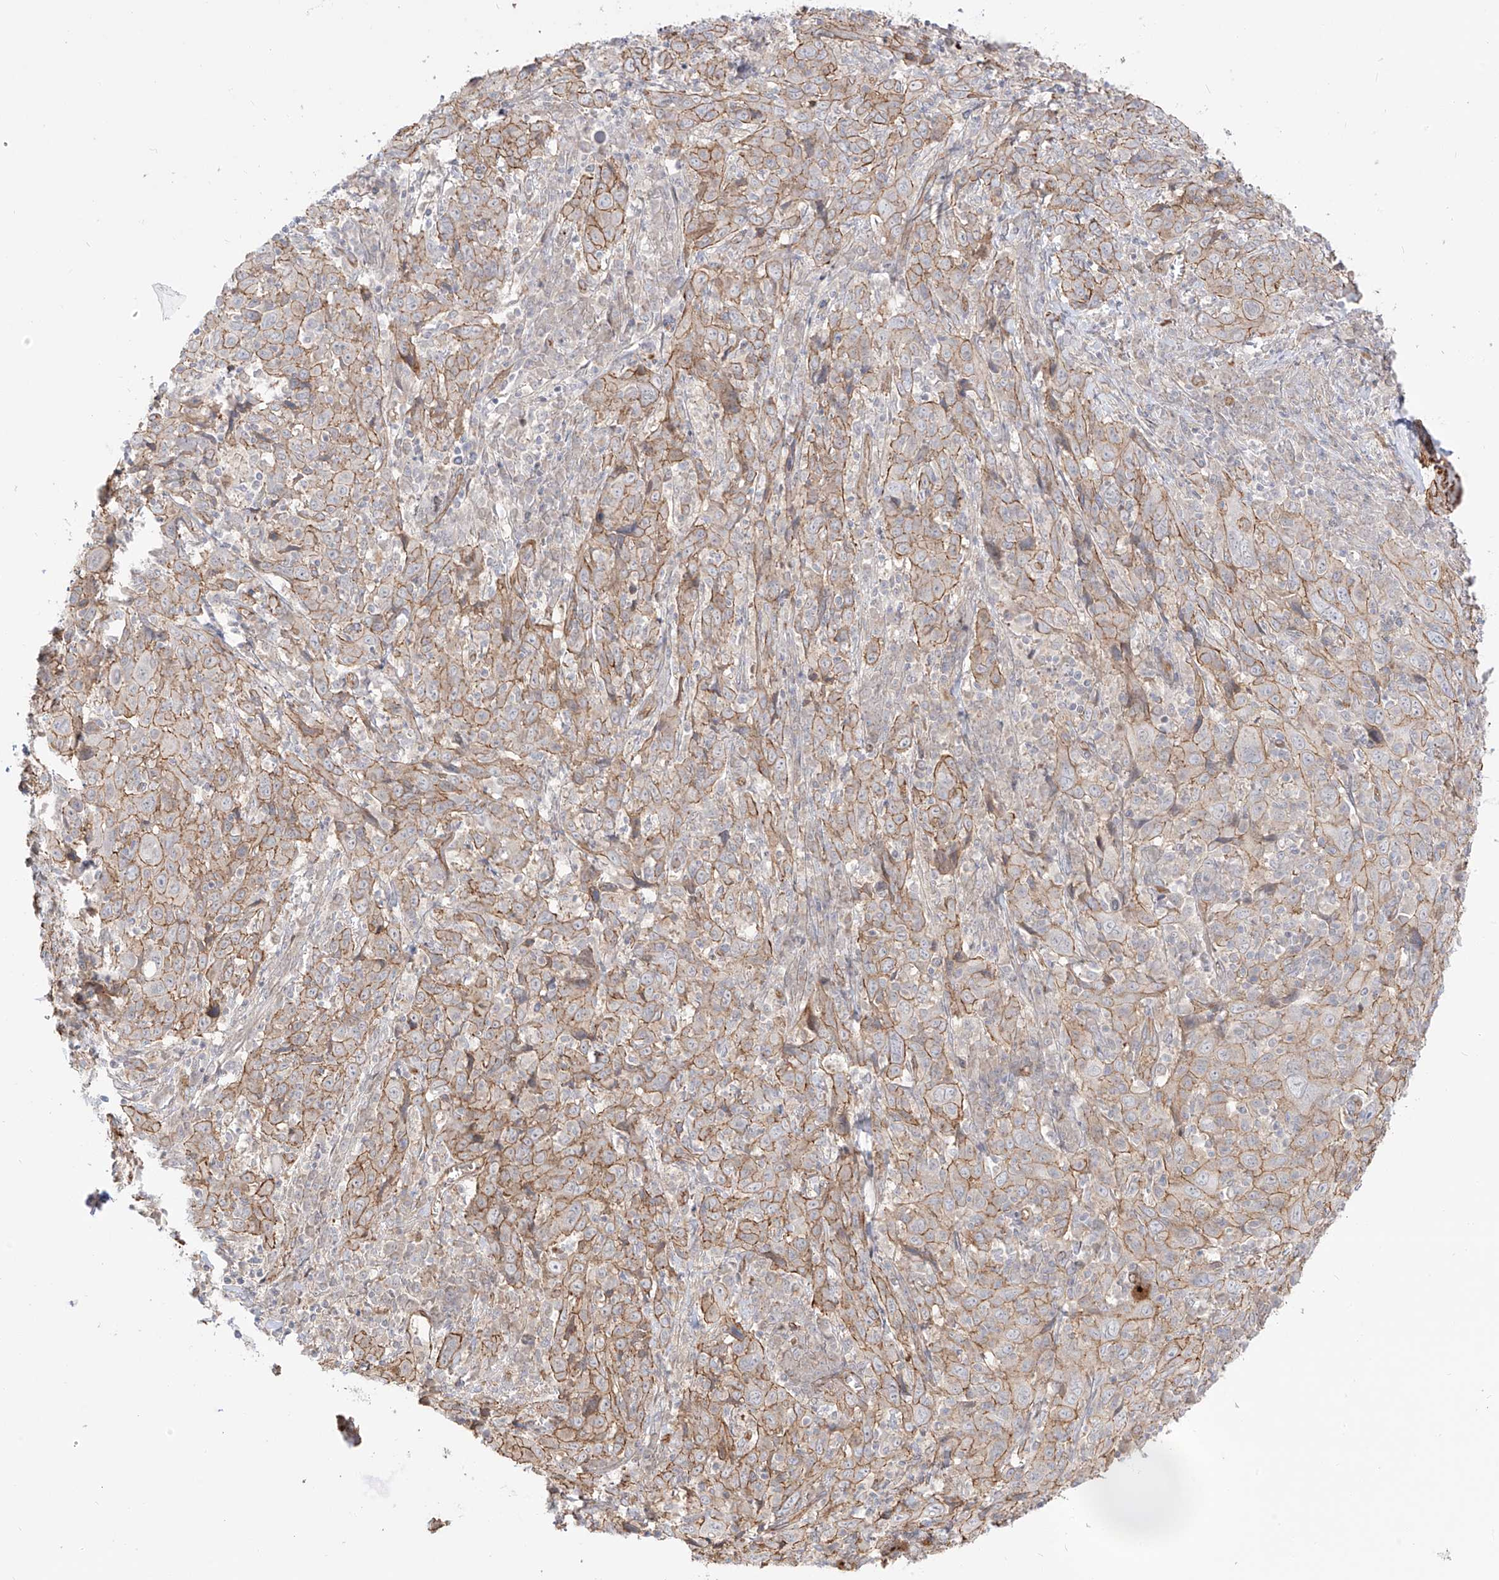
{"staining": {"intensity": "moderate", "quantity": "25%-75%", "location": "cytoplasmic/membranous"}, "tissue": "cervical cancer", "cell_type": "Tumor cells", "image_type": "cancer", "snomed": [{"axis": "morphology", "description": "Squamous cell carcinoma, NOS"}, {"axis": "topography", "description": "Cervix"}], "caption": "An image of cervical cancer stained for a protein demonstrates moderate cytoplasmic/membranous brown staining in tumor cells.", "gene": "ZNF180", "patient": {"sex": "female", "age": 46}}